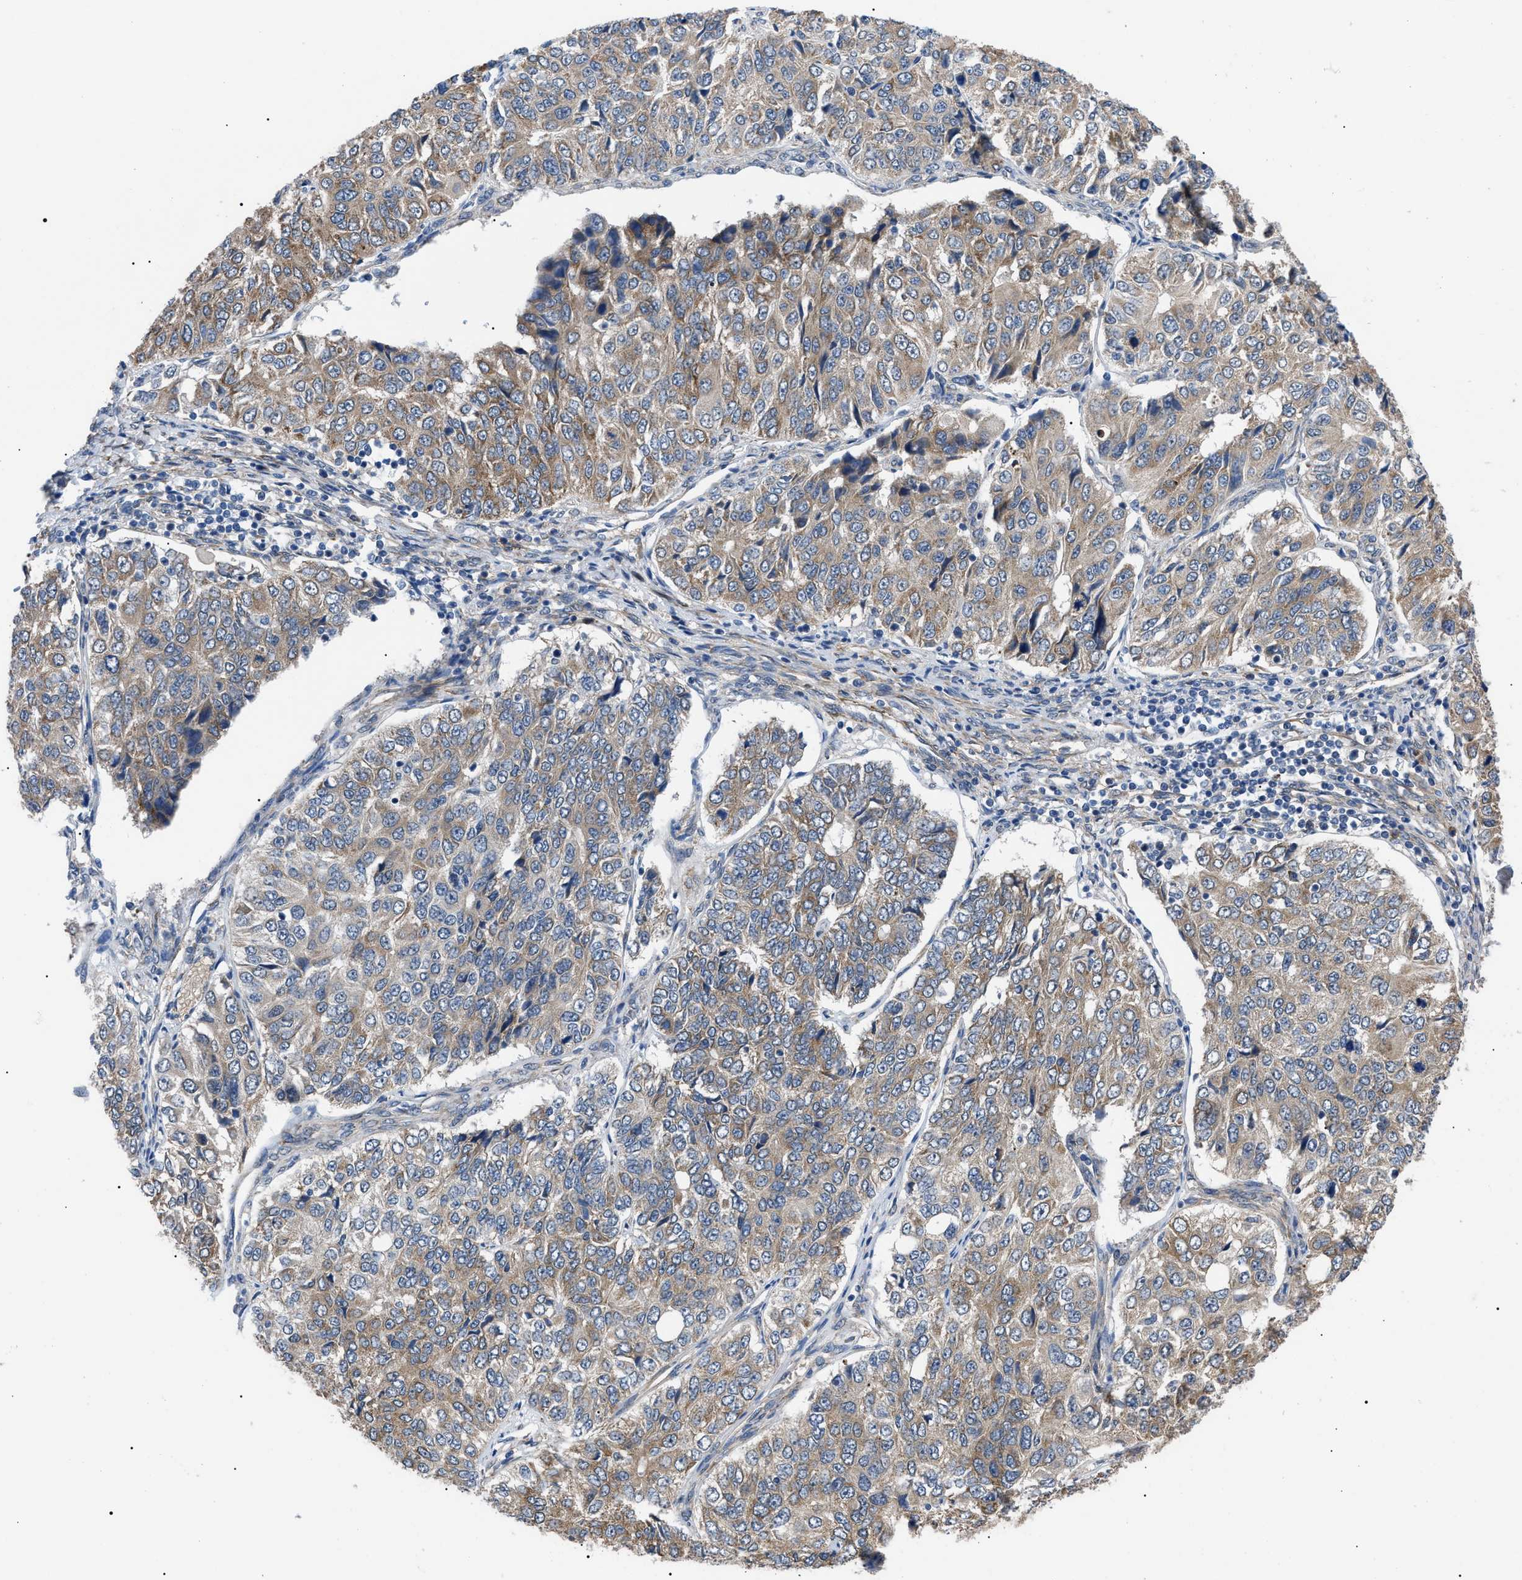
{"staining": {"intensity": "moderate", "quantity": "25%-75%", "location": "cytoplasmic/membranous"}, "tissue": "ovarian cancer", "cell_type": "Tumor cells", "image_type": "cancer", "snomed": [{"axis": "morphology", "description": "Carcinoma, endometroid"}, {"axis": "topography", "description": "Ovary"}], "caption": "Moderate cytoplasmic/membranous positivity is present in approximately 25%-75% of tumor cells in ovarian cancer (endometroid carcinoma).", "gene": "MYO10", "patient": {"sex": "female", "age": 51}}